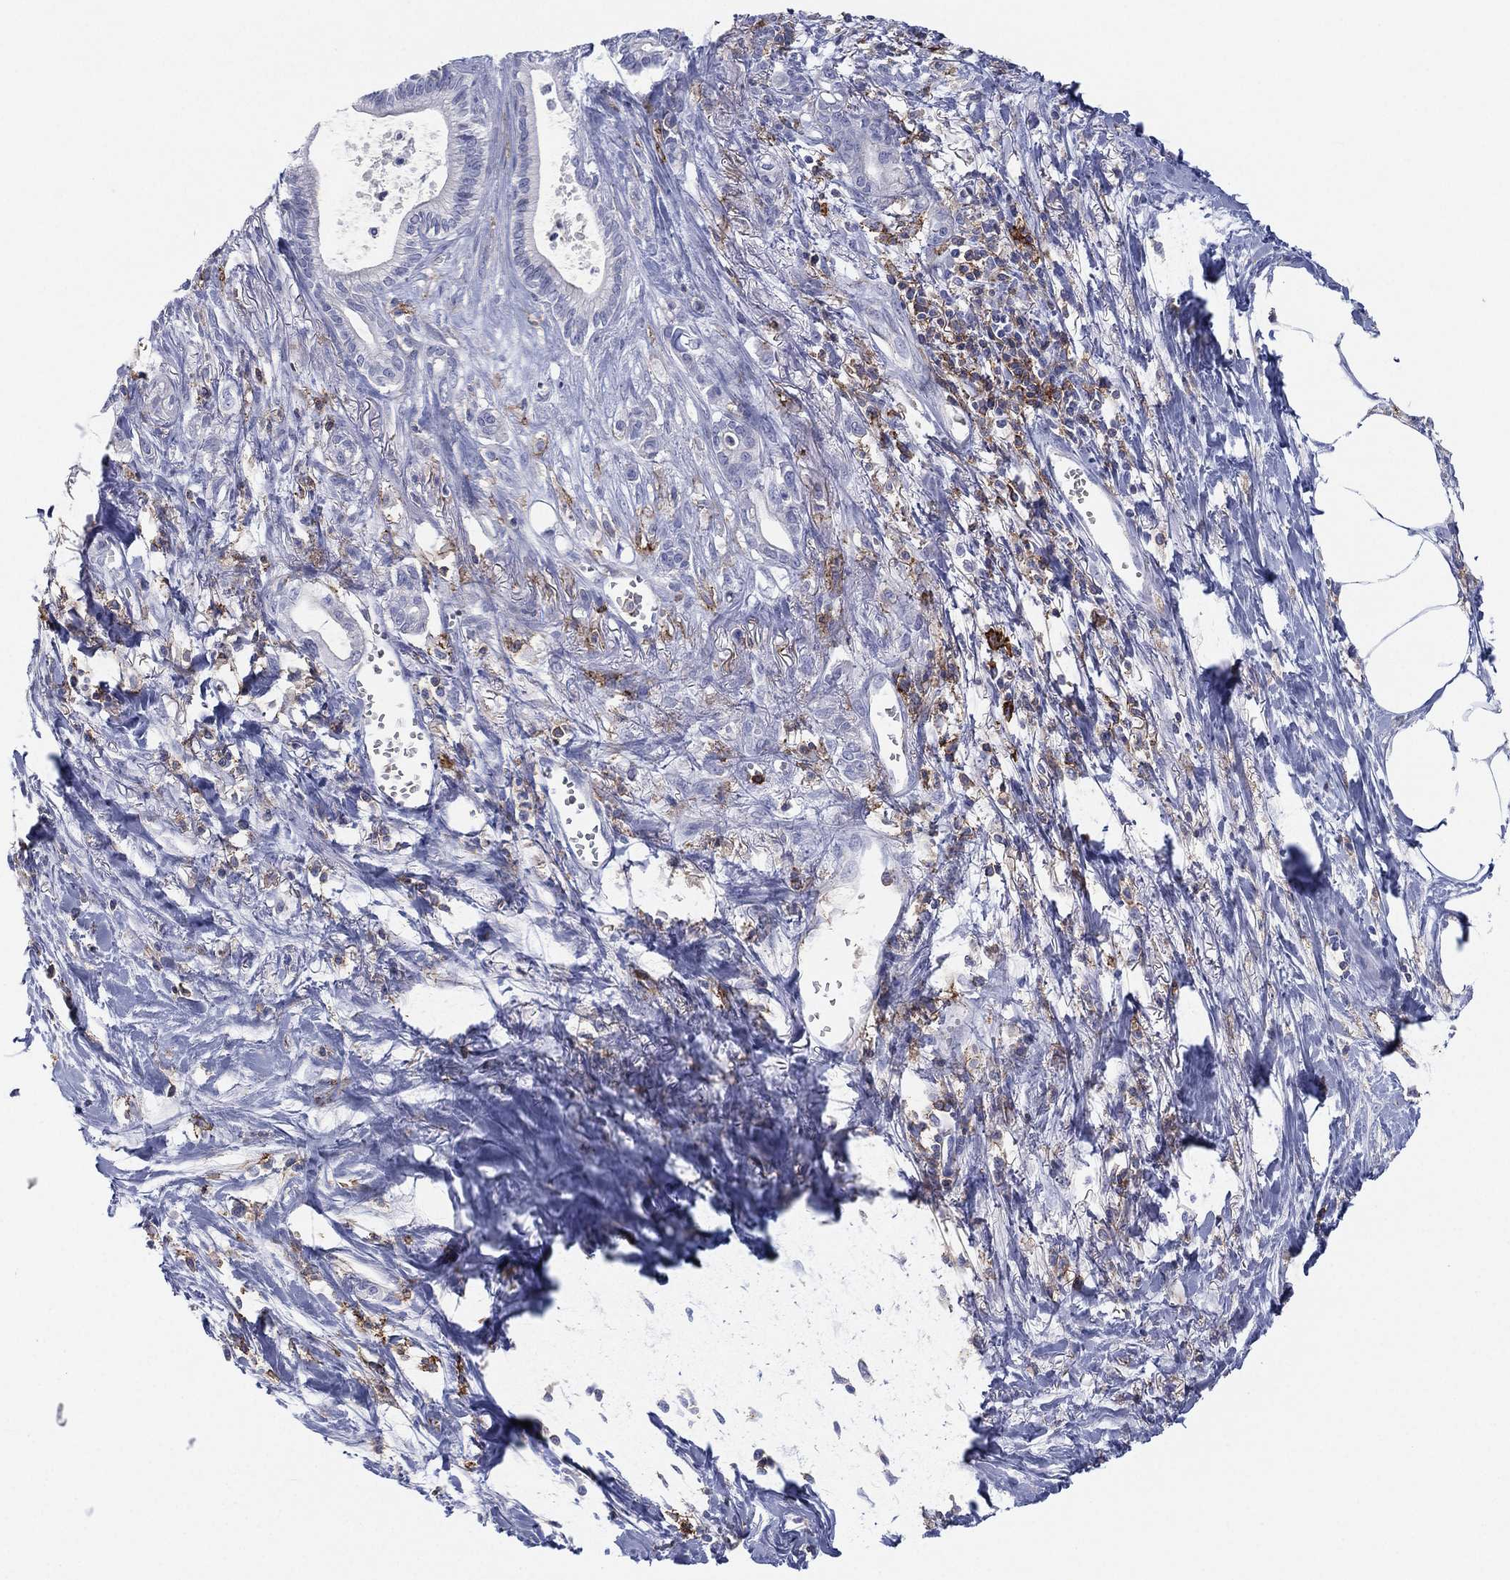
{"staining": {"intensity": "negative", "quantity": "none", "location": "none"}, "tissue": "pancreatic cancer", "cell_type": "Tumor cells", "image_type": "cancer", "snomed": [{"axis": "morphology", "description": "Adenocarcinoma, NOS"}, {"axis": "topography", "description": "Pancreas"}], "caption": "Human pancreatic cancer stained for a protein using IHC reveals no staining in tumor cells.", "gene": "SELPLG", "patient": {"sex": "male", "age": 71}}